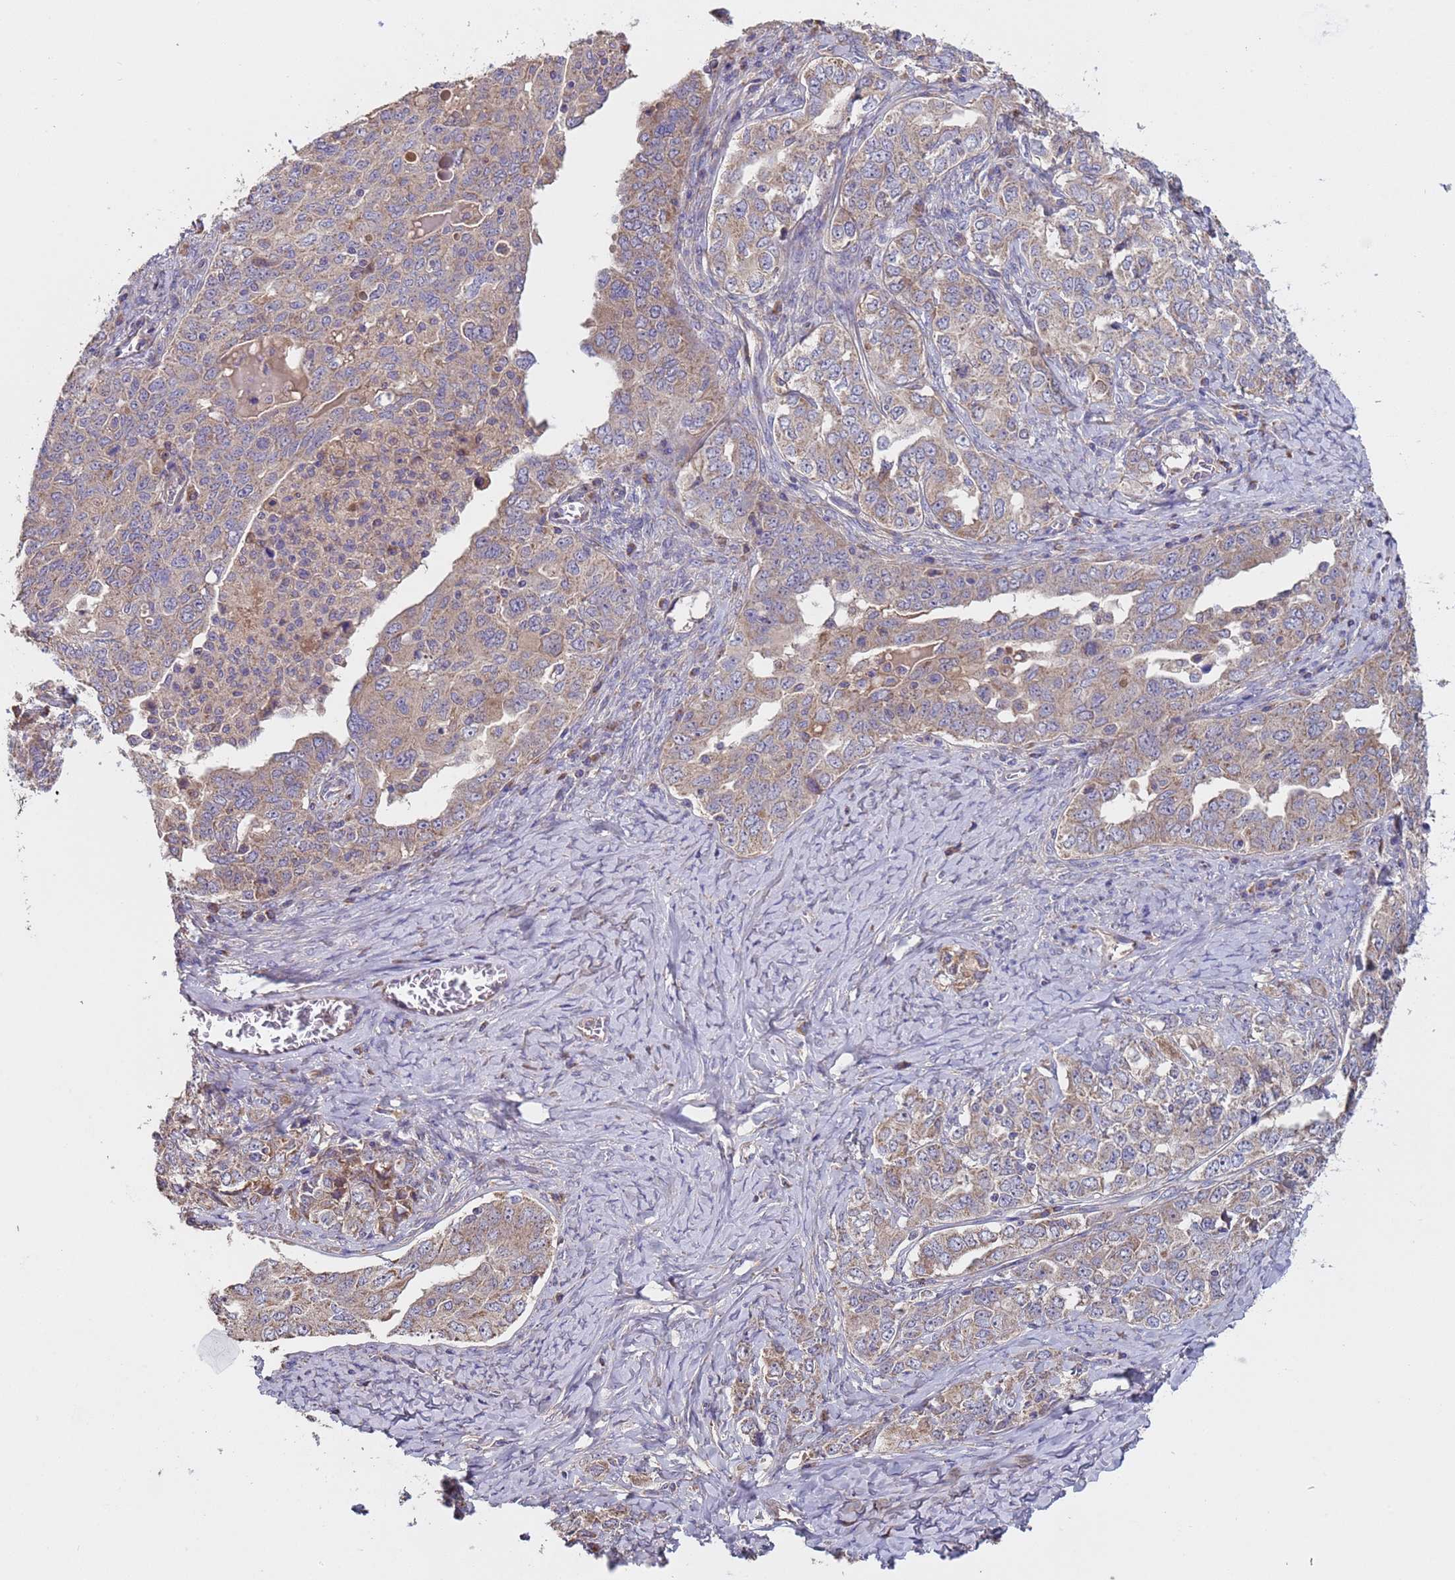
{"staining": {"intensity": "weak", "quantity": ">75%", "location": "cytoplasmic/membranous"}, "tissue": "ovarian cancer", "cell_type": "Tumor cells", "image_type": "cancer", "snomed": [{"axis": "morphology", "description": "Carcinoma, endometroid"}, {"axis": "topography", "description": "Ovary"}], "caption": "Ovarian cancer (endometroid carcinoma) stained for a protein exhibits weak cytoplasmic/membranous positivity in tumor cells. The staining is performed using DAB brown chromogen to label protein expression. The nuclei are counter-stained blue using hematoxylin.", "gene": "EEF1AKMT1", "patient": {"sex": "female", "age": 62}}